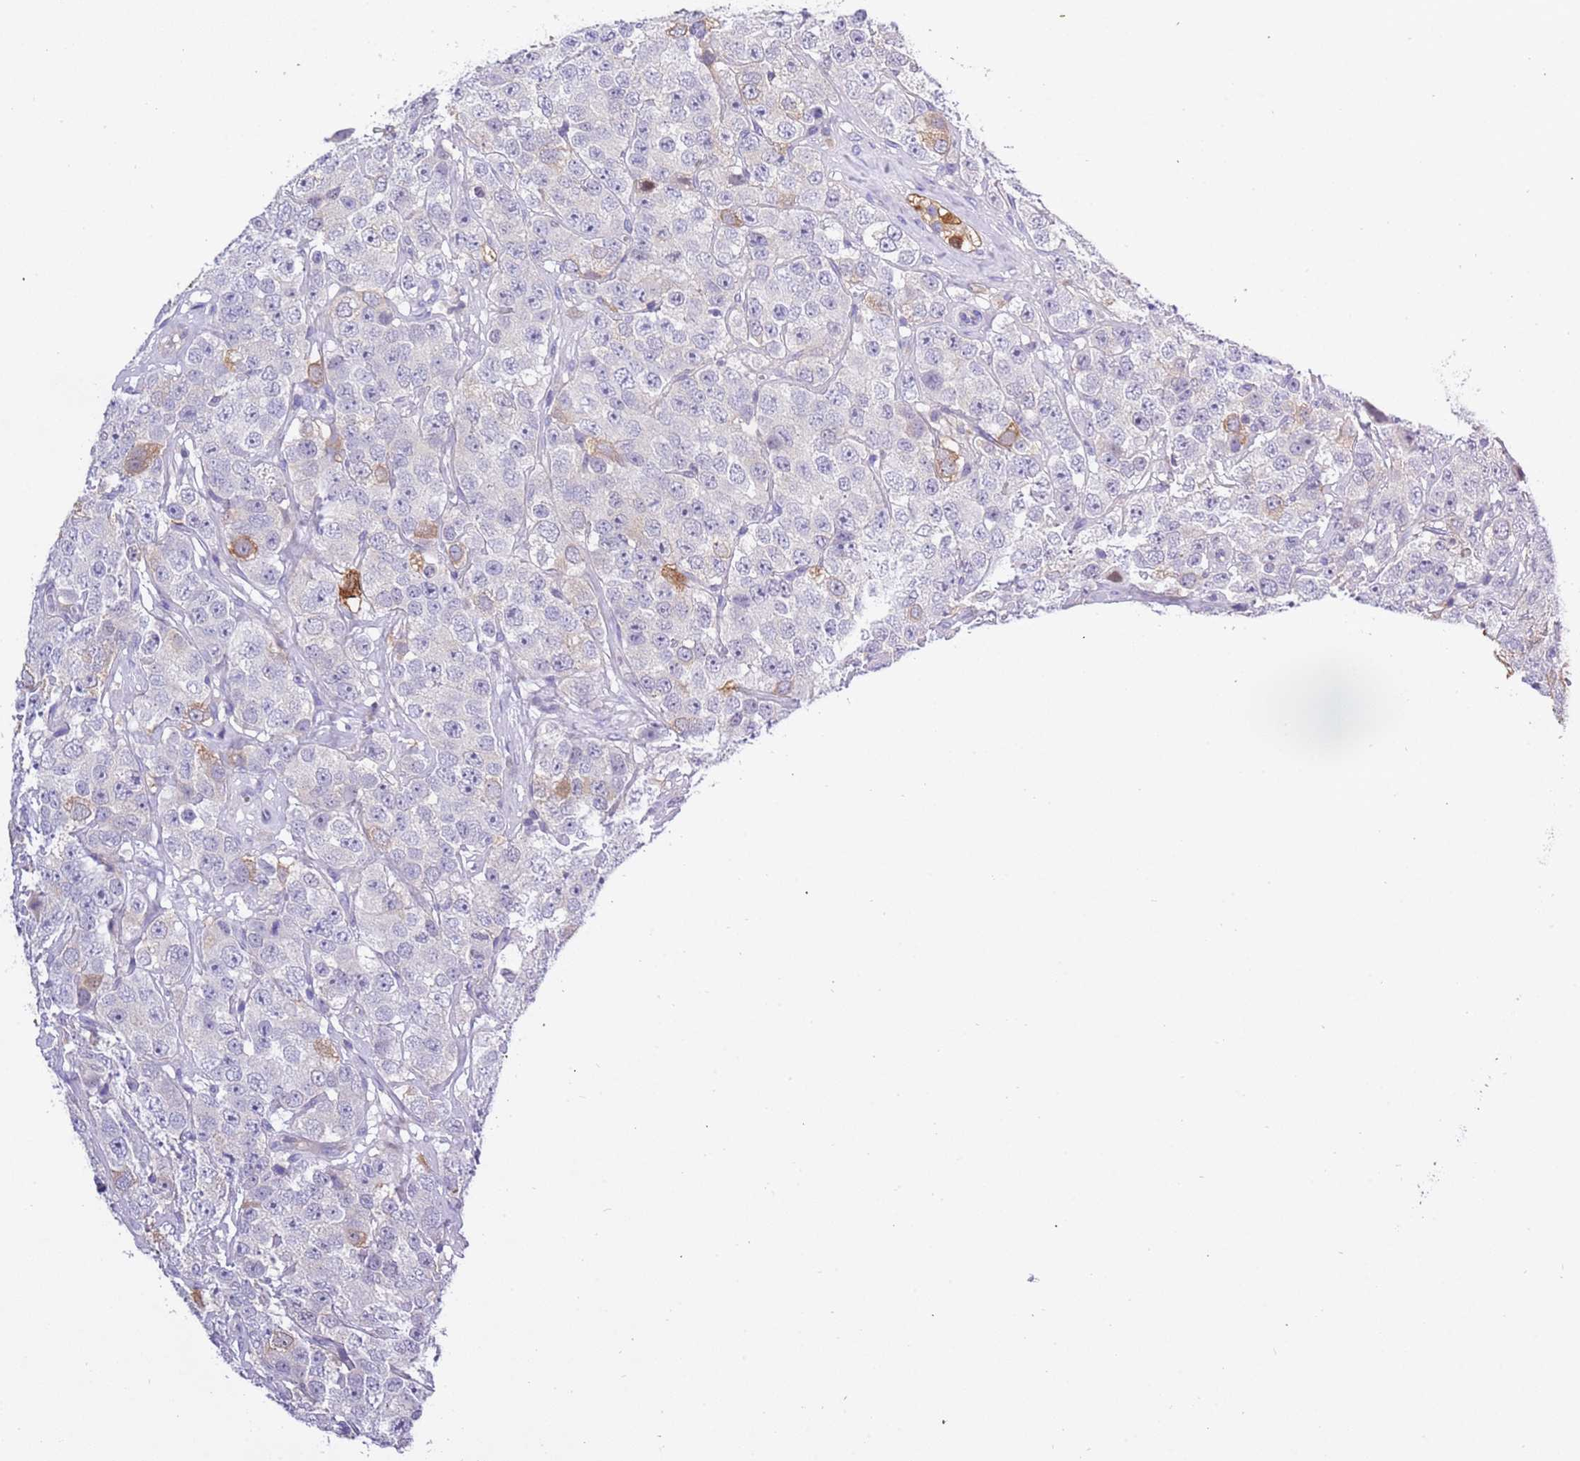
{"staining": {"intensity": "negative", "quantity": "none", "location": "none"}, "tissue": "testis cancer", "cell_type": "Tumor cells", "image_type": "cancer", "snomed": [{"axis": "morphology", "description": "Seminoma, NOS"}, {"axis": "topography", "description": "Testis"}], "caption": "The photomicrograph reveals no significant staining in tumor cells of testis seminoma.", "gene": "STIP1", "patient": {"sex": "male", "age": 28}}